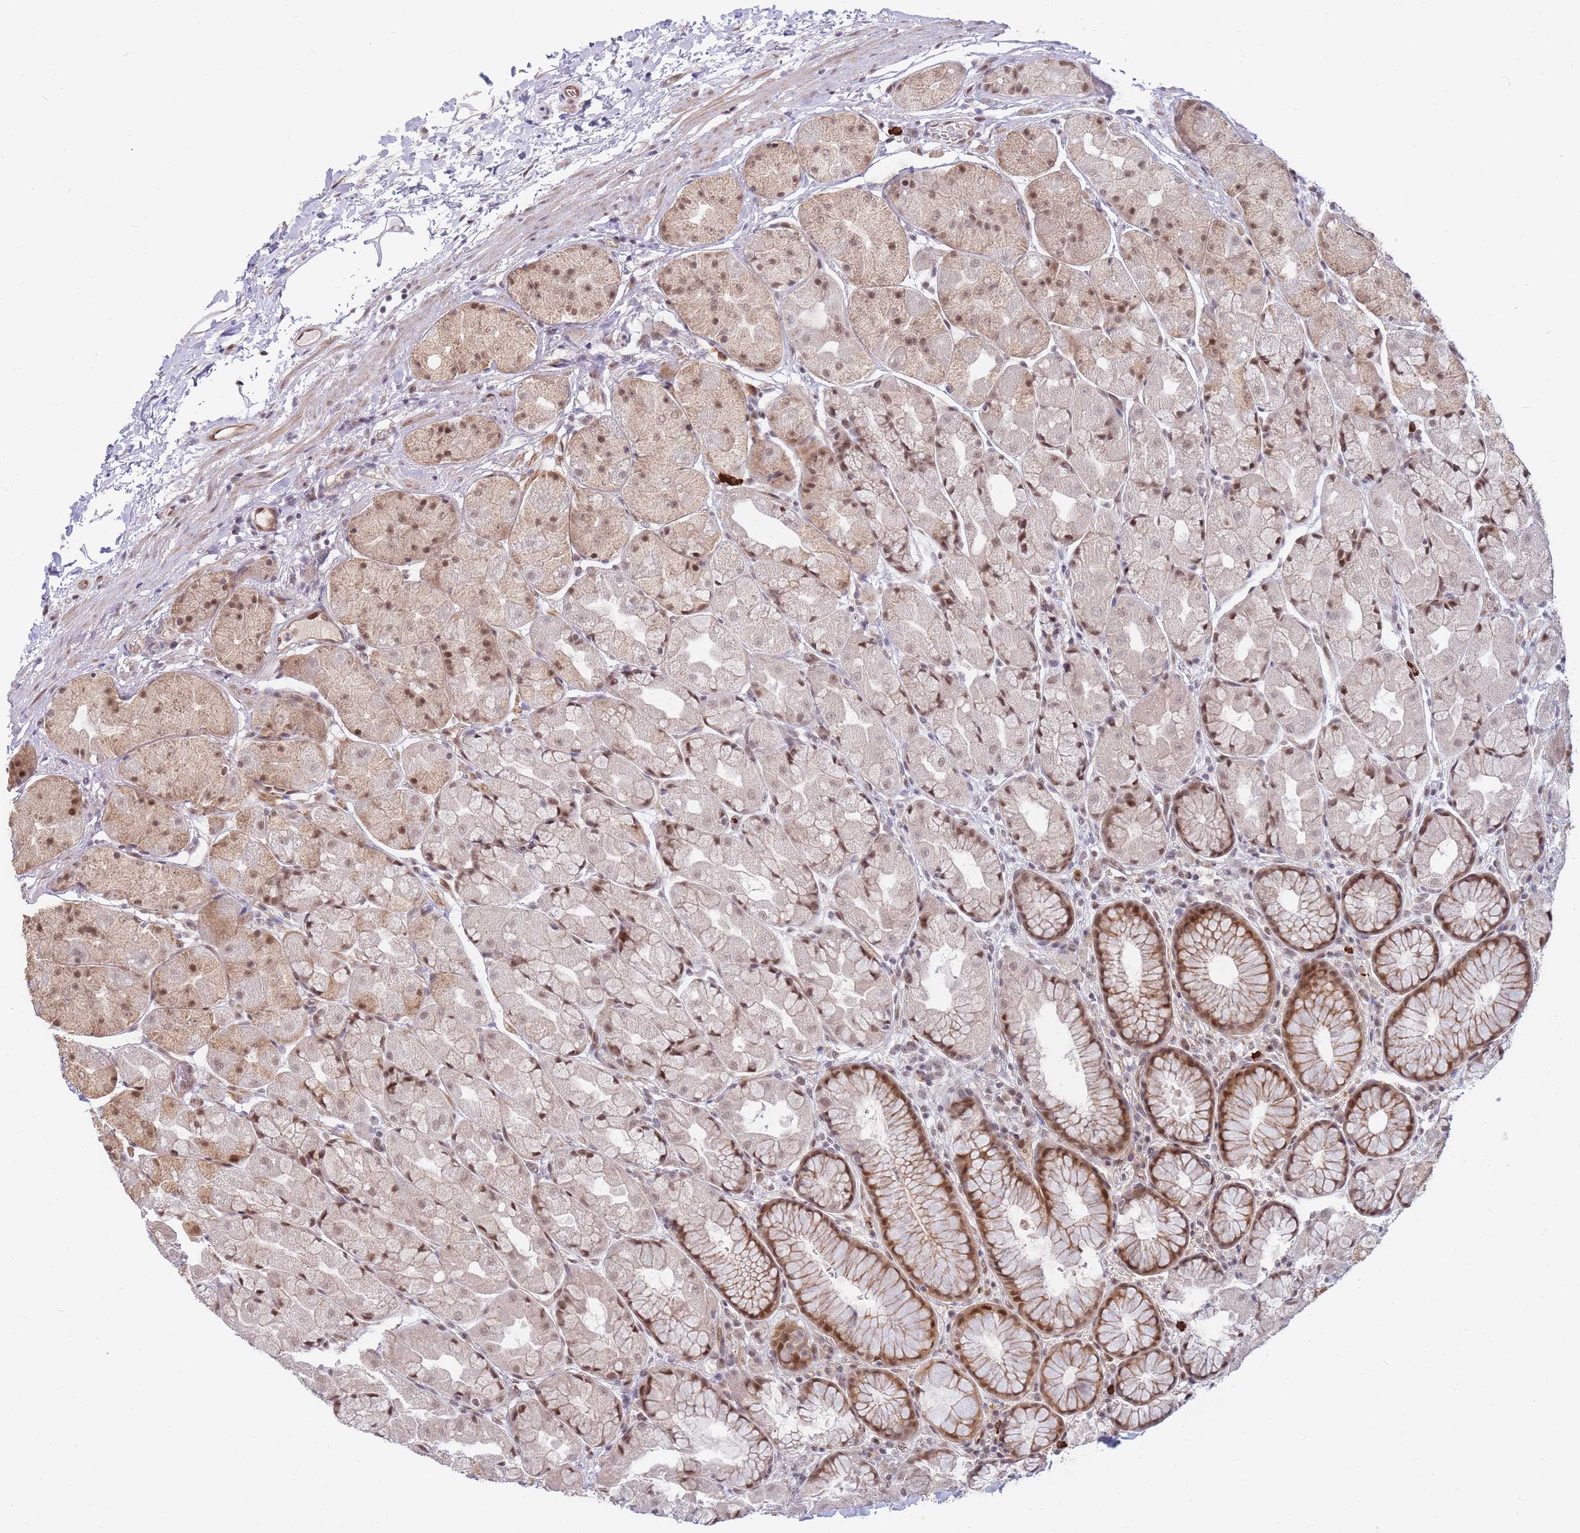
{"staining": {"intensity": "moderate", "quantity": ">75%", "location": "nuclear"}, "tissue": "stomach", "cell_type": "Glandular cells", "image_type": "normal", "snomed": [{"axis": "morphology", "description": "Normal tissue, NOS"}, {"axis": "topography", "description": "Stomach"}], "caption": "Protein staining displays moderate nuclear expression in approximately >75% of glandular cells in benign stomach.", "gene": "ERICH6B", "patient": {"sex": "male", "age": 57}}